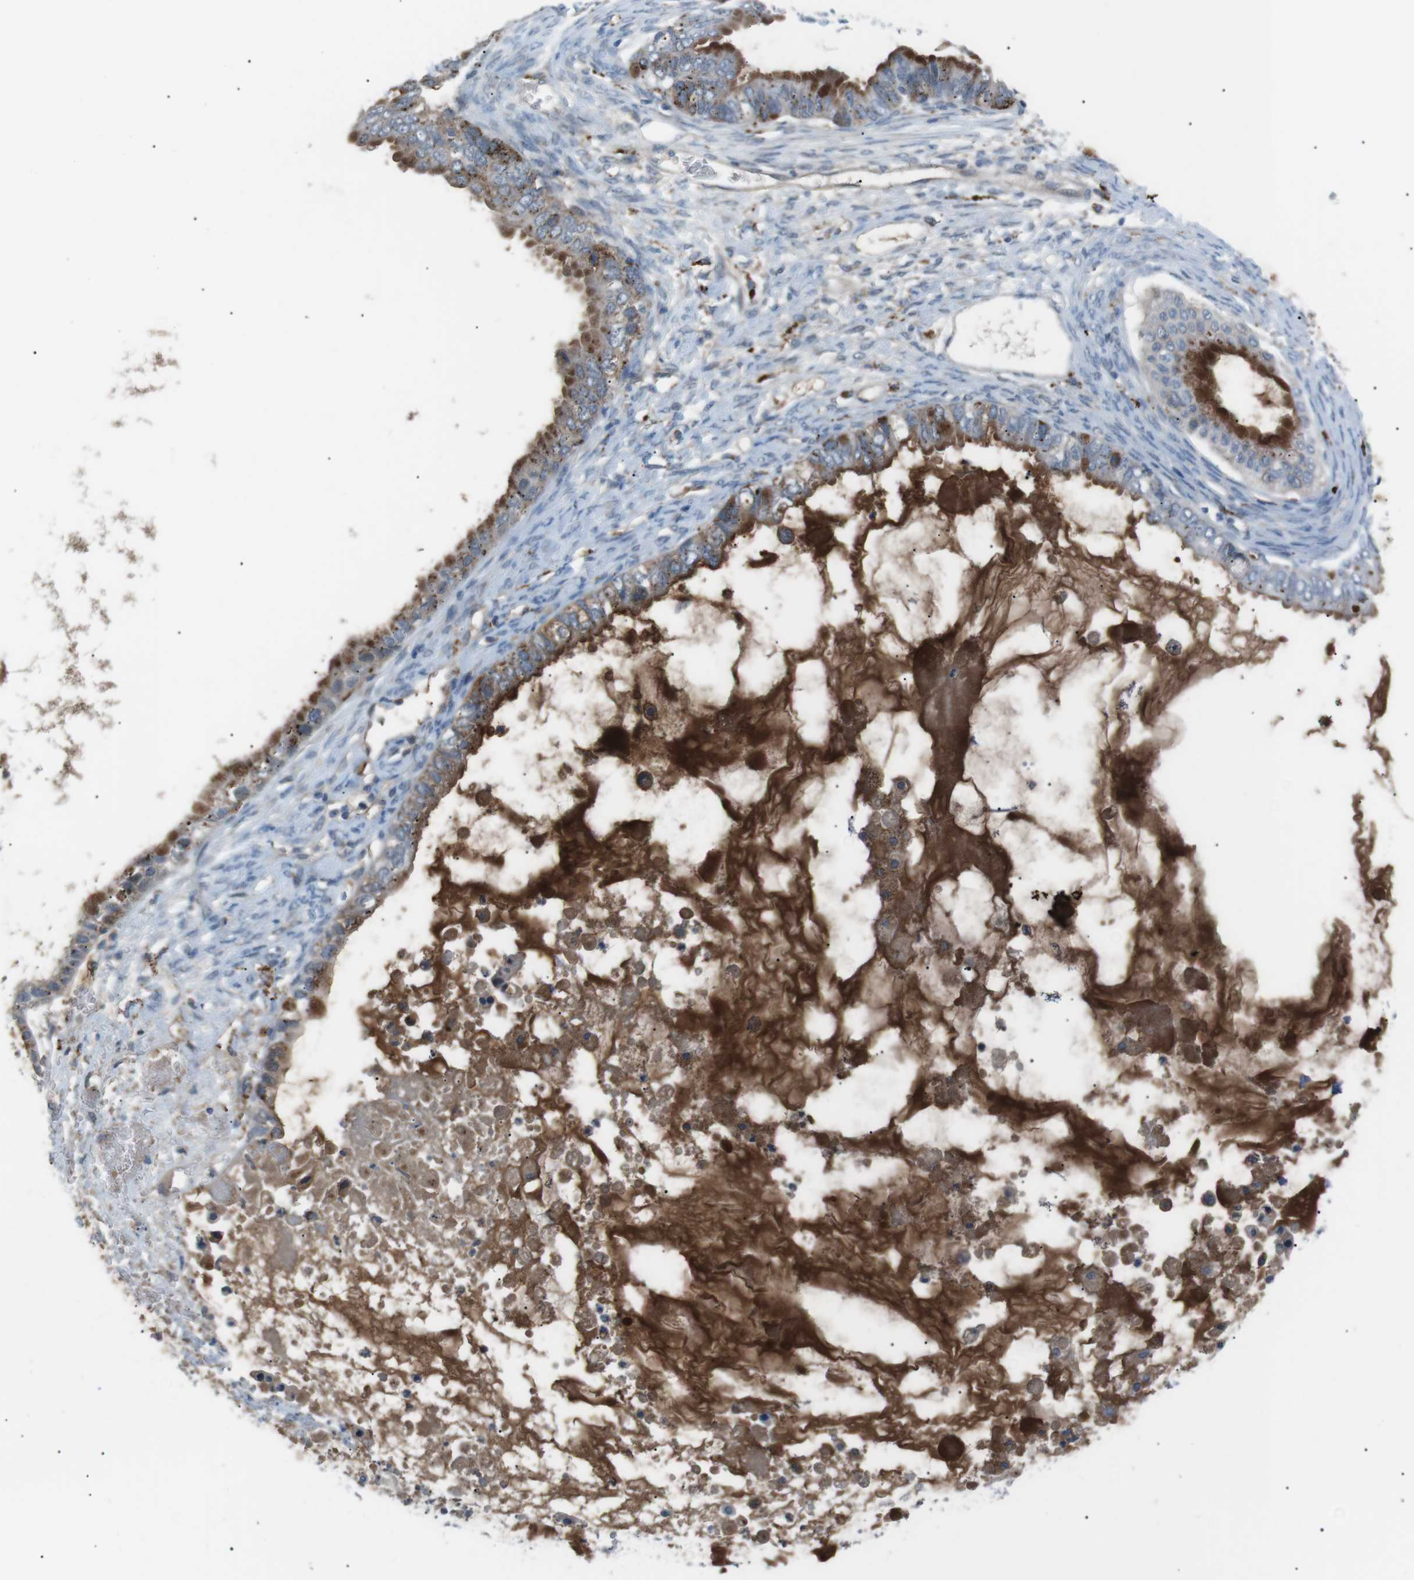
{"staining": {"intensity": "moderate", "quantity": ">75%", "location": "cytoplasmic/membranous"}, "tissue": "ovarian cancer", "cell_type": "Tumor cells", "image_type": "cancer", "snomed": [{"axis": "morphology", "description": "Cystadenocarcinoma, mucinous, NOS"}, {"axis": "topography", "description": "Ovary"}], "caption": "Ovarian cancer (mucinous cystadenocarcinoma) stained with IHC demonstrates moderate cytoplasmic/membranous staining in approximately >75% of tumor cells. (DAB IHC with brightfield microscopy, high magnification).", "gene": "B4GALNT2", "patient": {"sex": "female", "age": 80}}